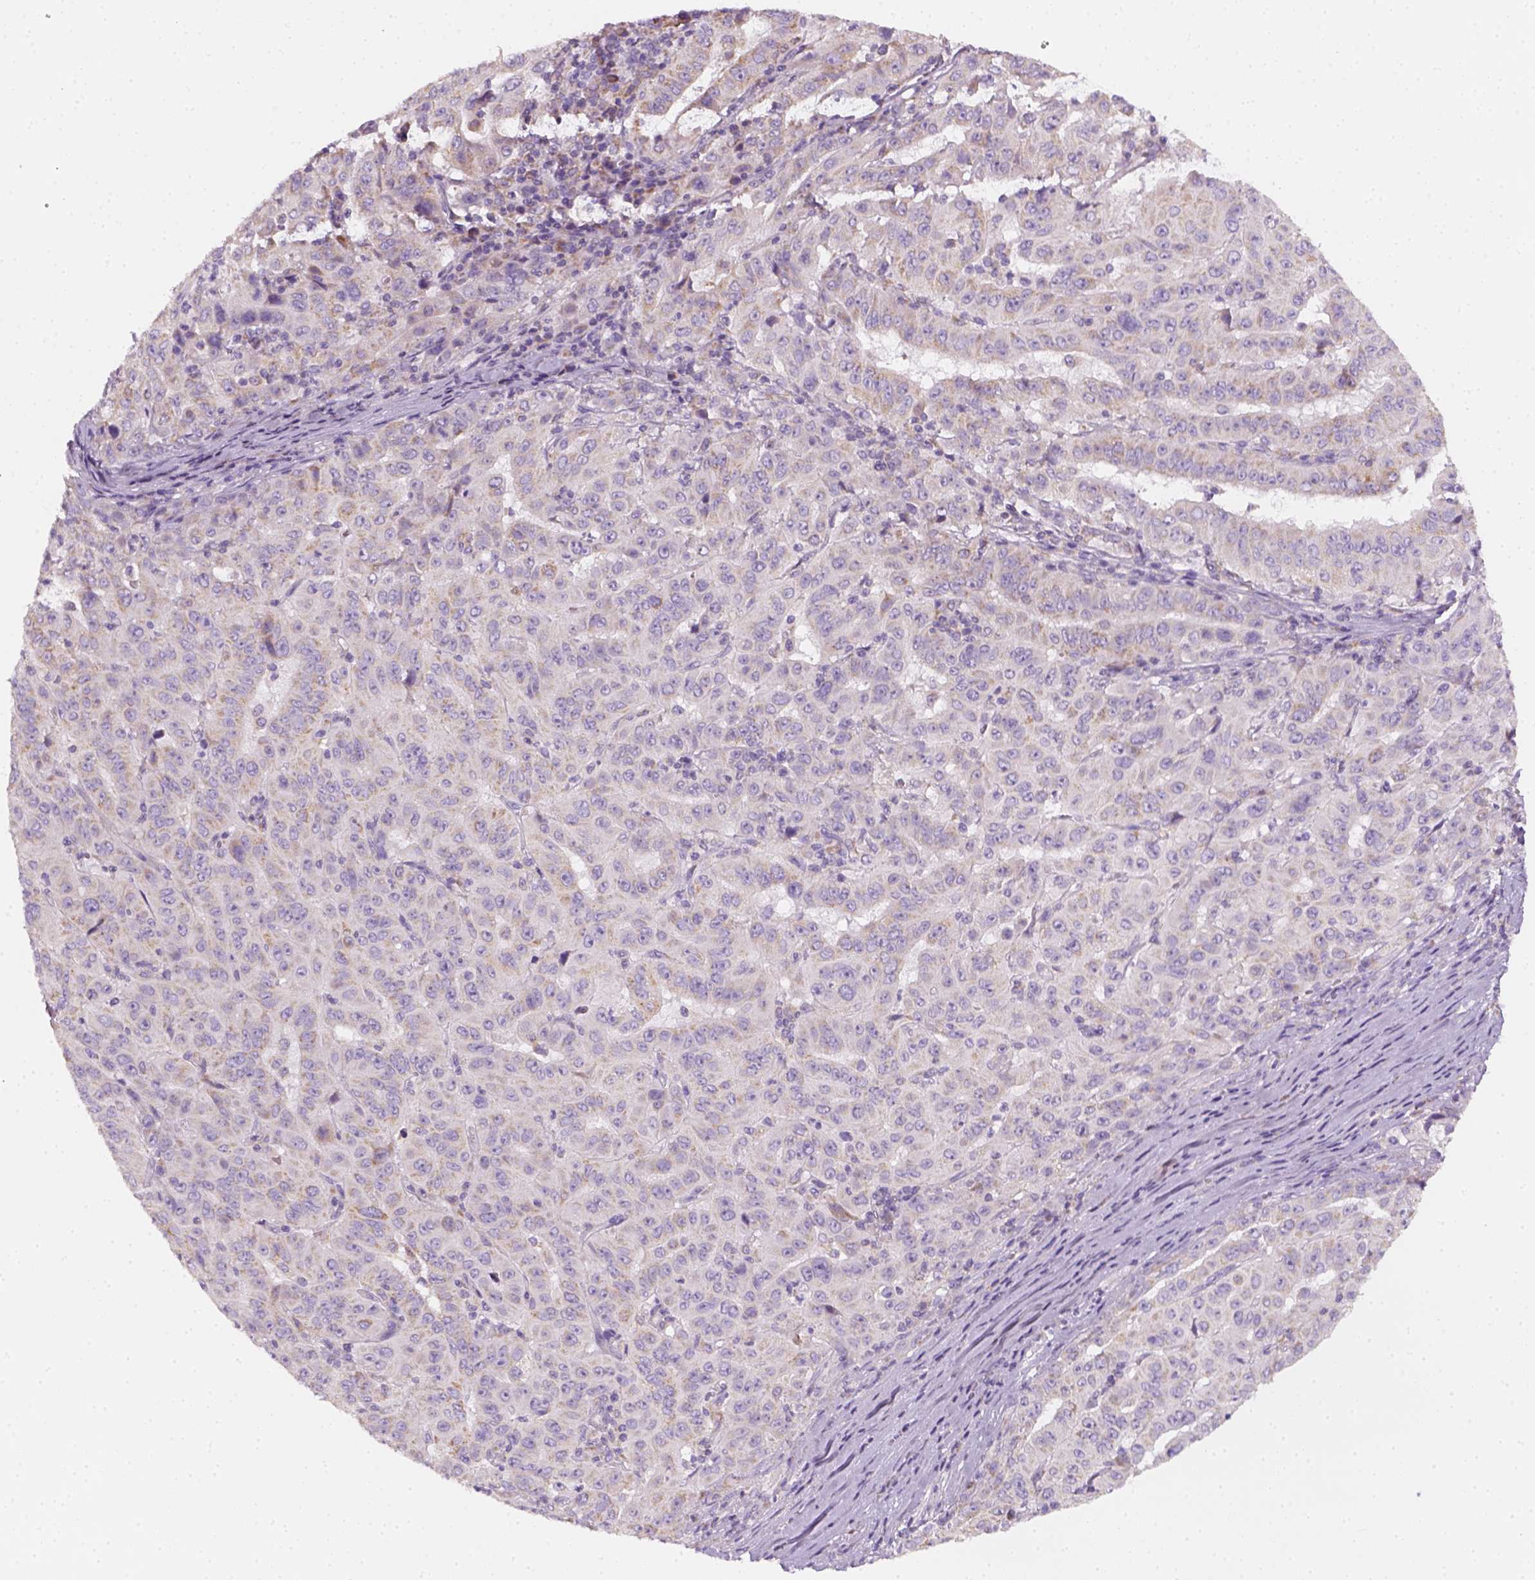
{"staining": {"intensity": "weak", "quantity": "25%-75%", "location": "cytoplasmic/membranous"}, "tissue": "pancreatic cancer", "cell_type": "Tumor cells", "image_type": "cancer", "snomed": [{"axis": "morphology", "description": "Adenocarcinoma, NOS"}, {"axis": "topography", "description": "Pancreas"}], "caption": "Immunohistochemistry (IHC) of pancreatic cancer shows low levels of weak cytoplasmic/membranous staining in approximately 25%-75% of tumor cells.", "gene": "AWAT2", "patient": {"sex": "male", "age": 63}}